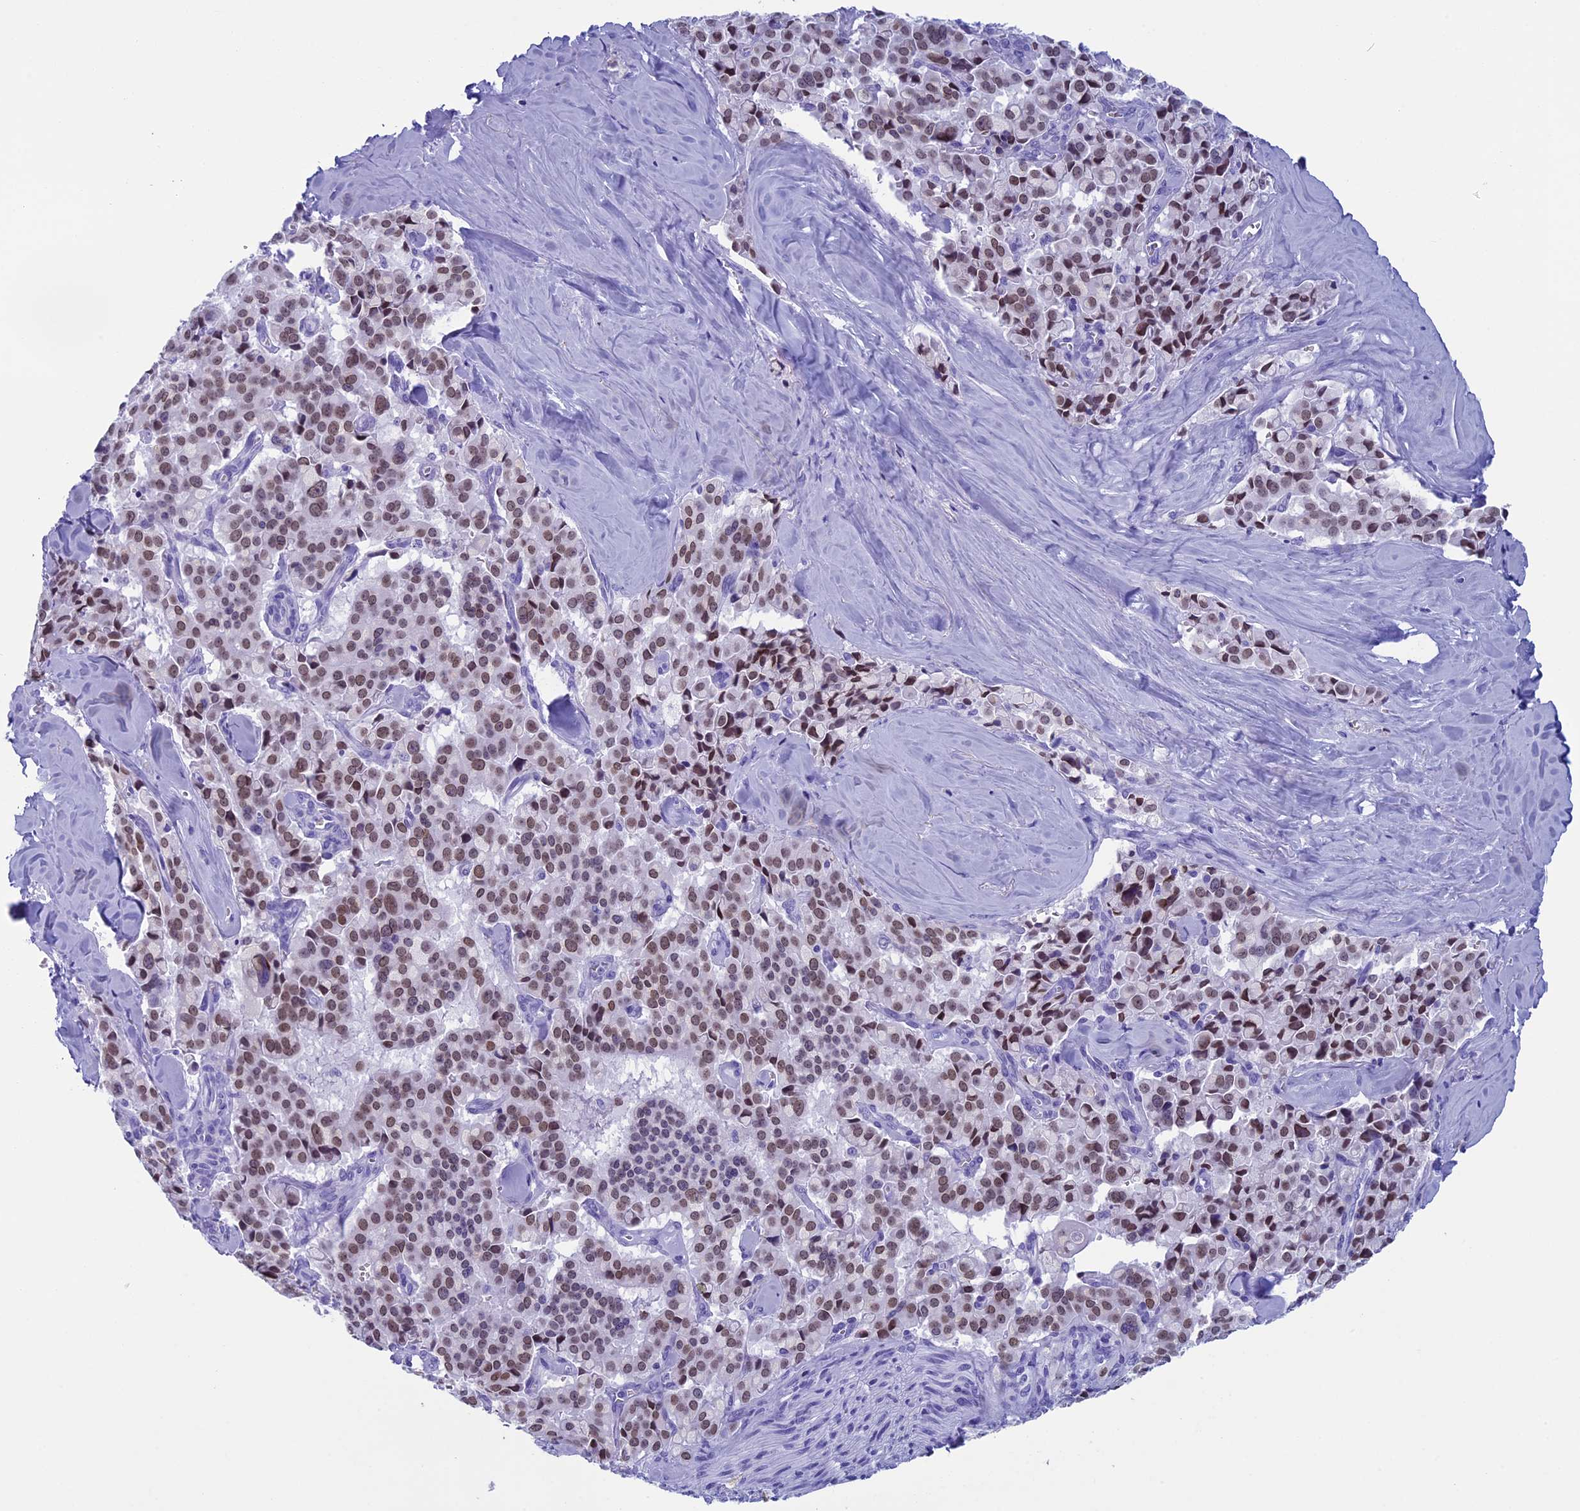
{"staining": {"intensity": "moderate", "quantity": ">75%", "location": "nuclear"}, "tissue": "pancreatic cancer", "cell_type": "Tumor cells", "image_type": "cancer", "snomed": [{"axis": "morphology", "description": "Adenocarcinoma, NOS"}, {"axis": "topography", "description": "Pancreas"}], "caption": "About >75% of tumor cells in human pancreatic adenocarcinoma demonstrate moderate nuclear protein expression as visualized by brown immunohistochemical staining.", "gene": "FAM169A", "patient": {"sex": "male", "age": 65}}